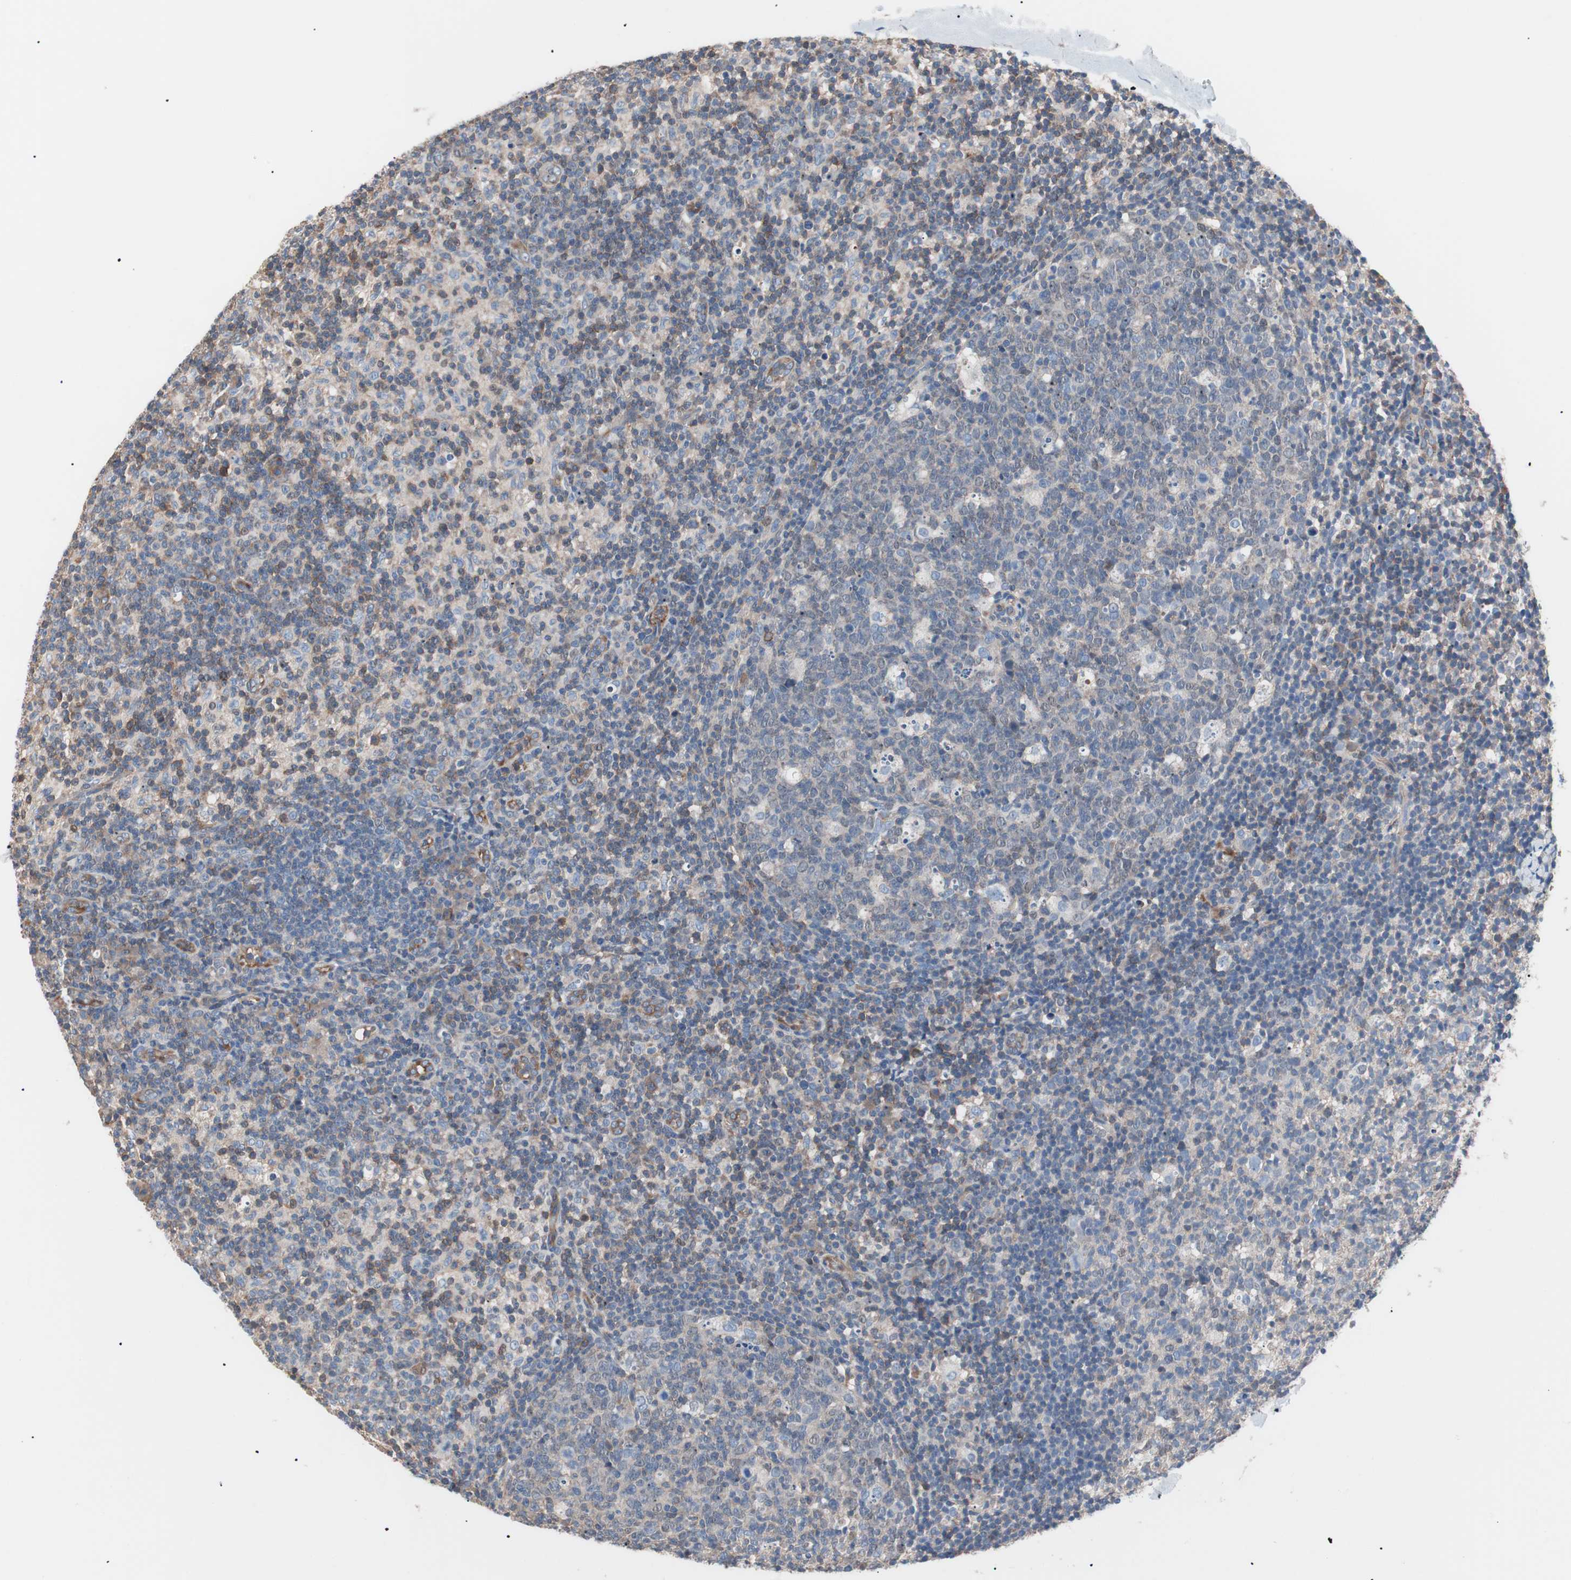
{"staining": {"intensity": "strong", "quantity": "<25%", "location": "cytoplasmic/membranous"}, "tissue": "lymph node", "cell_type": "Germinal center cells", "image_type": "normal", "snomed": [{"axis": "morphology", "description": "Normal tissue, NOS"}, {"axis": "morphology", "description": "Inflammation, NOS"}, {"axis": "topography", "description": "Lymph node"}], "caption": "Immunohistochemical staining of benign human lymph node shows strong cytoplasmic/membranous protein staining in about <25% of germinal center cells.", "gene": "GPR160", "patient": {"sex": "male", "age": 55}}